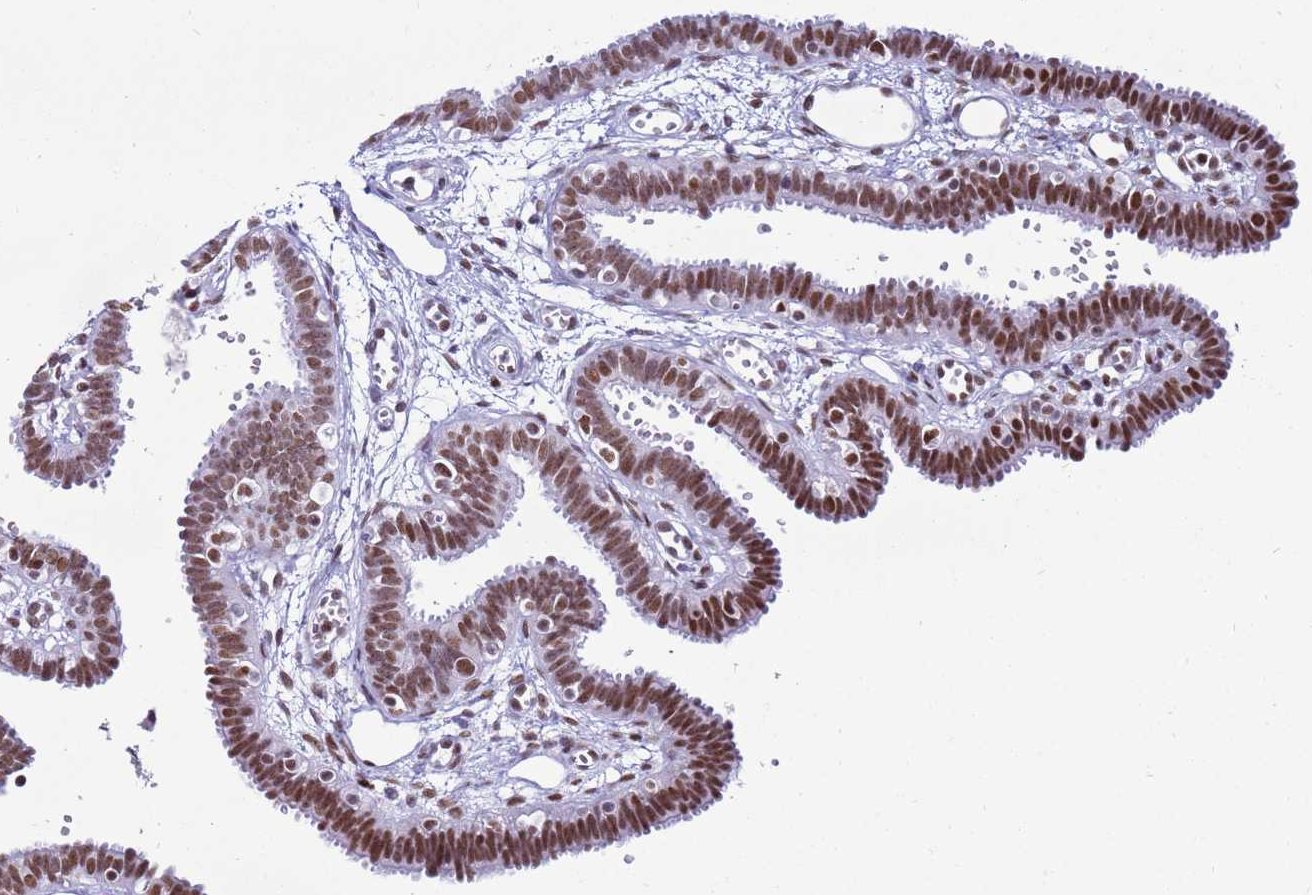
{"staining": {"intensity": "moderate", "quantity": ">75%", "location": "nuclear"}, "tissue": "fallopian tube", "cell_type": "Glandular cells", "image_type": "normal", "snomed": [{"axis": "morphology", "description": "Normal tissue, NOS"}, {"axis": "topography", "description": "Fallopian tube"}, {"axis": "topography", "description": "Placenta"}], "caption": "This is a photomicrograph of IHC staining of benign fallopian tube, which shows moderate positivity in the nuclear of glandular cells.", "gene": "KPNA4", "patient": {"sex": "female", "age": 32}}